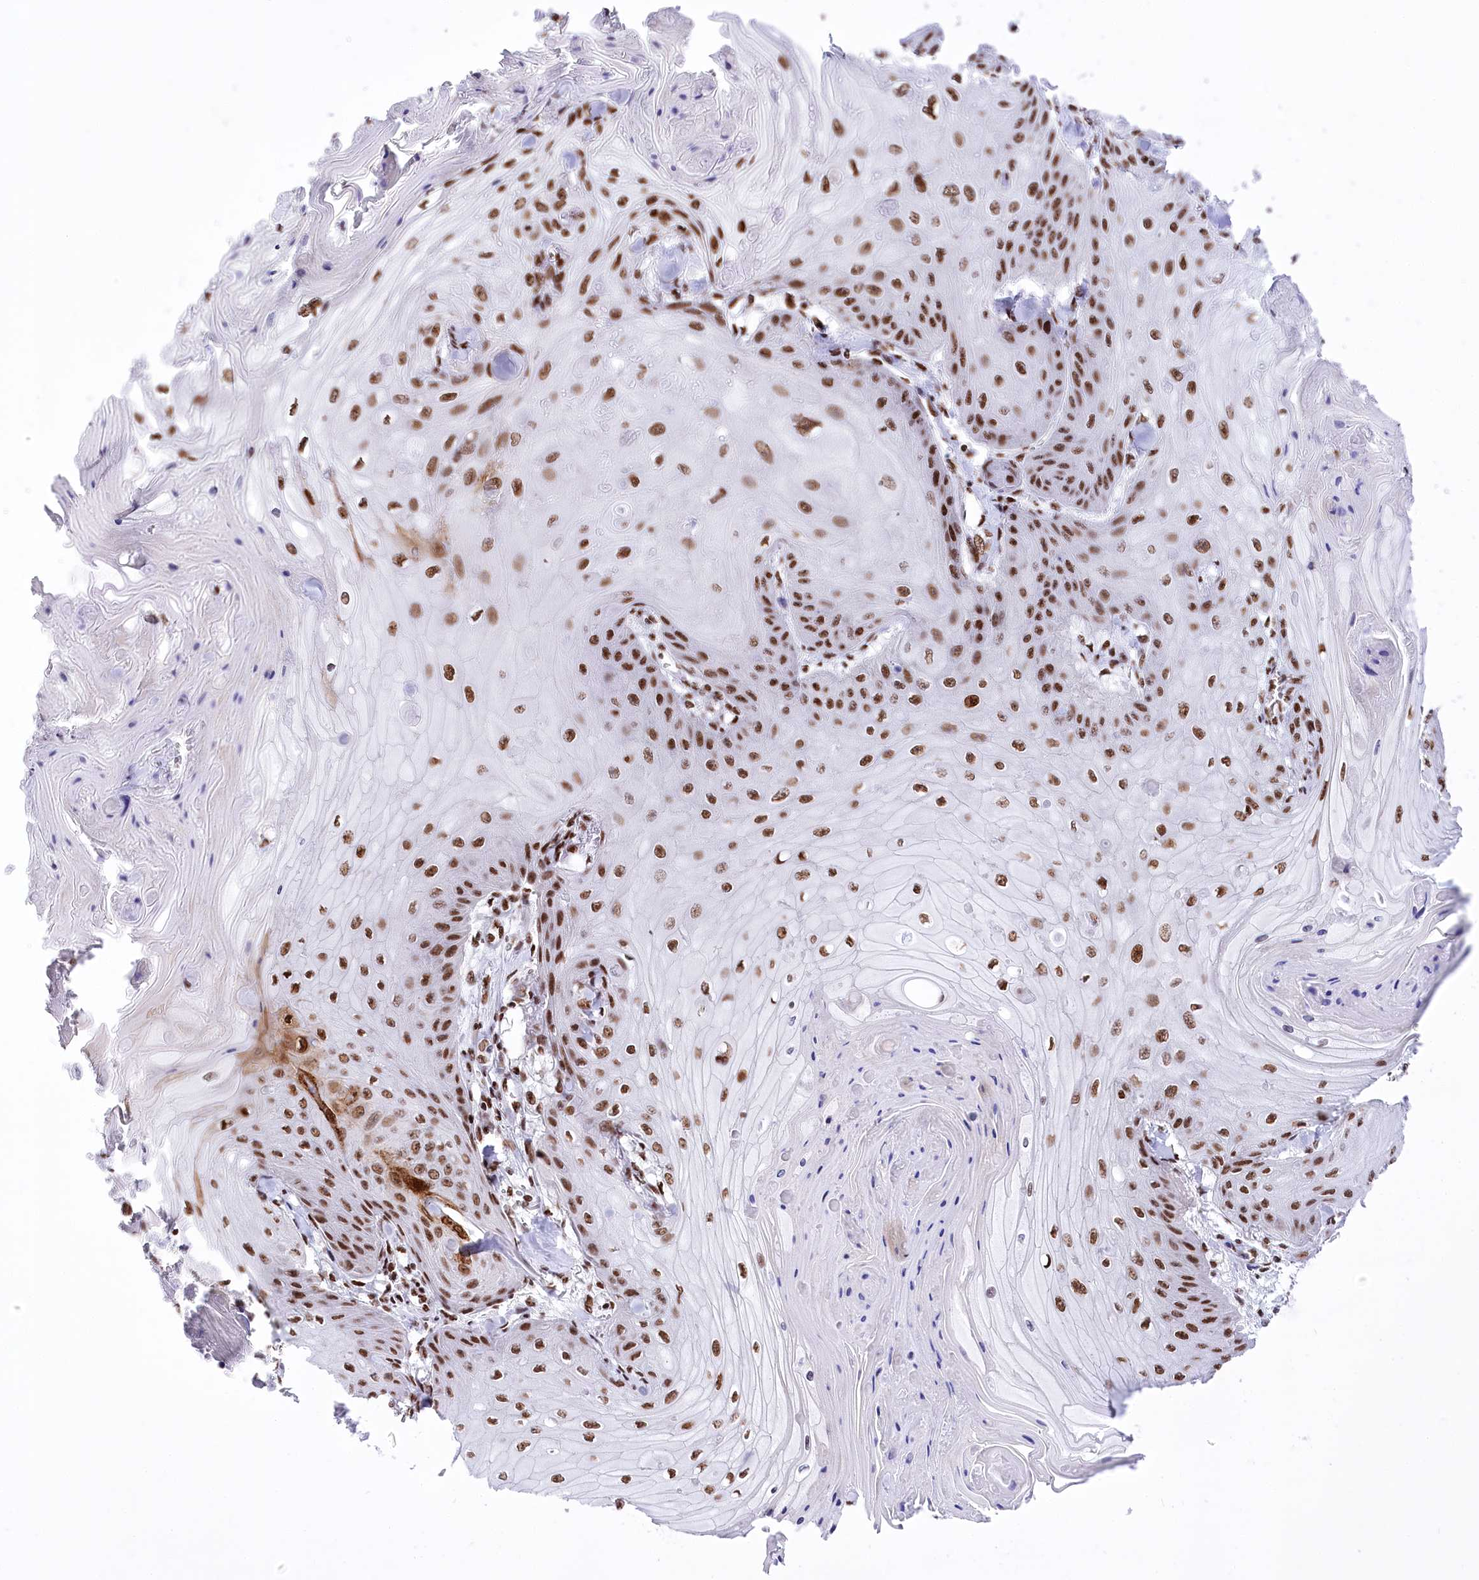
{"staining": {"intensity": "moderate", "quantity": ">75%", "location": "nuclear"}, "tissue": "skin cancer", "cell_type": "Tumor cells", "image_type": "cancer", "snomed": [{"axis": "morphology", "description": "Squamous cell carcinoma, NOS"}, {"axis": "topography", "description": "Skin"}], "caption": "Immunohistochemistry (DAB) staining of human skin squamous cell carcinoma shows moderate nuclear protein expression in approximately >75% of tumor cells.", "gene": "POU4F3", "patient": {"sex": "male", "age": 74}}